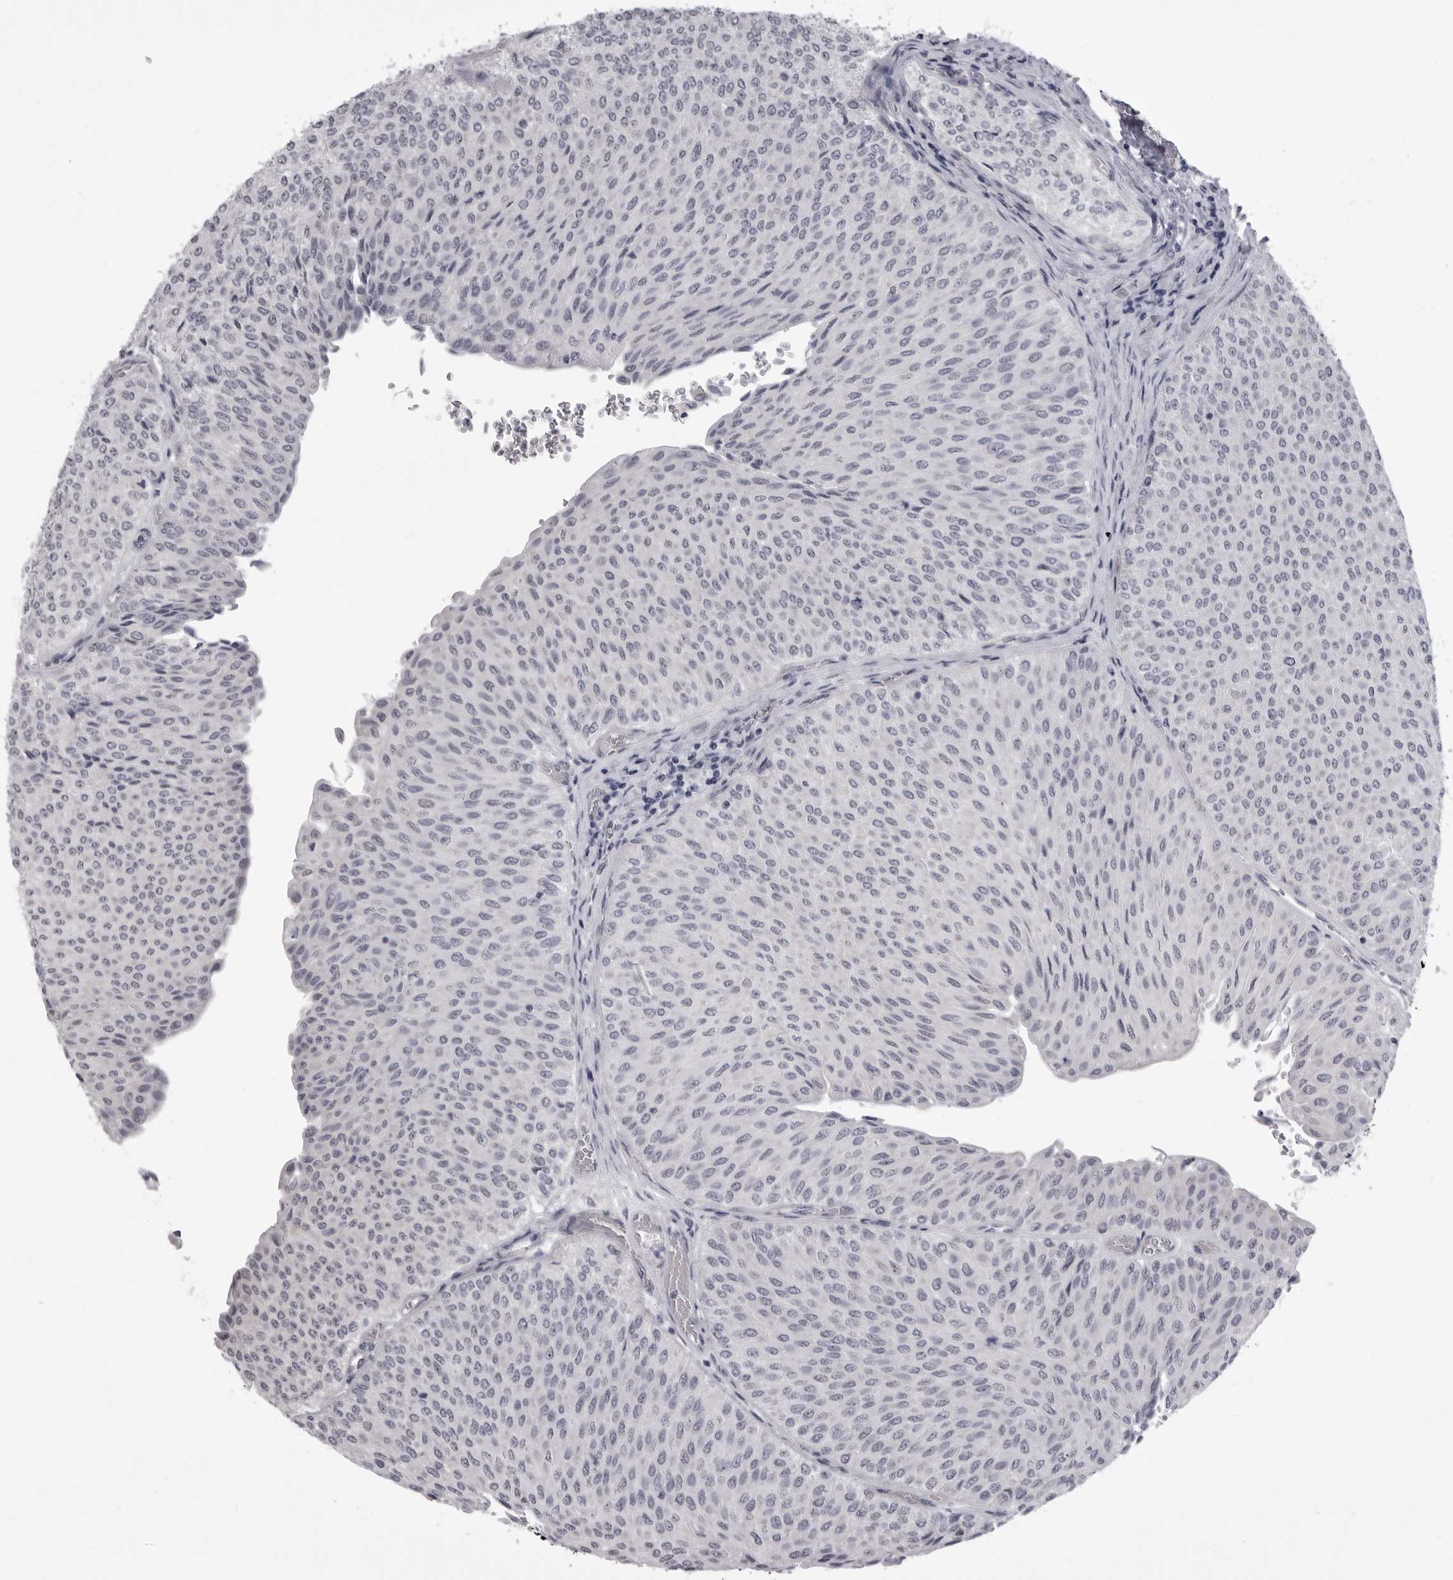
{"staining": {"intensity": "negative", "quantity": "none", "location": "none"}, "tissue": "urothelial cancer", "cell_type": "Tumor cells", "image_type": "cancer", "snomed": [{"axis": "morphology", "description": "Urothelial carcinoma, Low grade"}, {"axis": "topography", "description": "Urinary bladder"}], "caption": "Tumor cells show no significant expression in urothelial carcinoma (low-grade).", "gene": "EPHA10", "patient": {"sex": "male", "age": 78}}